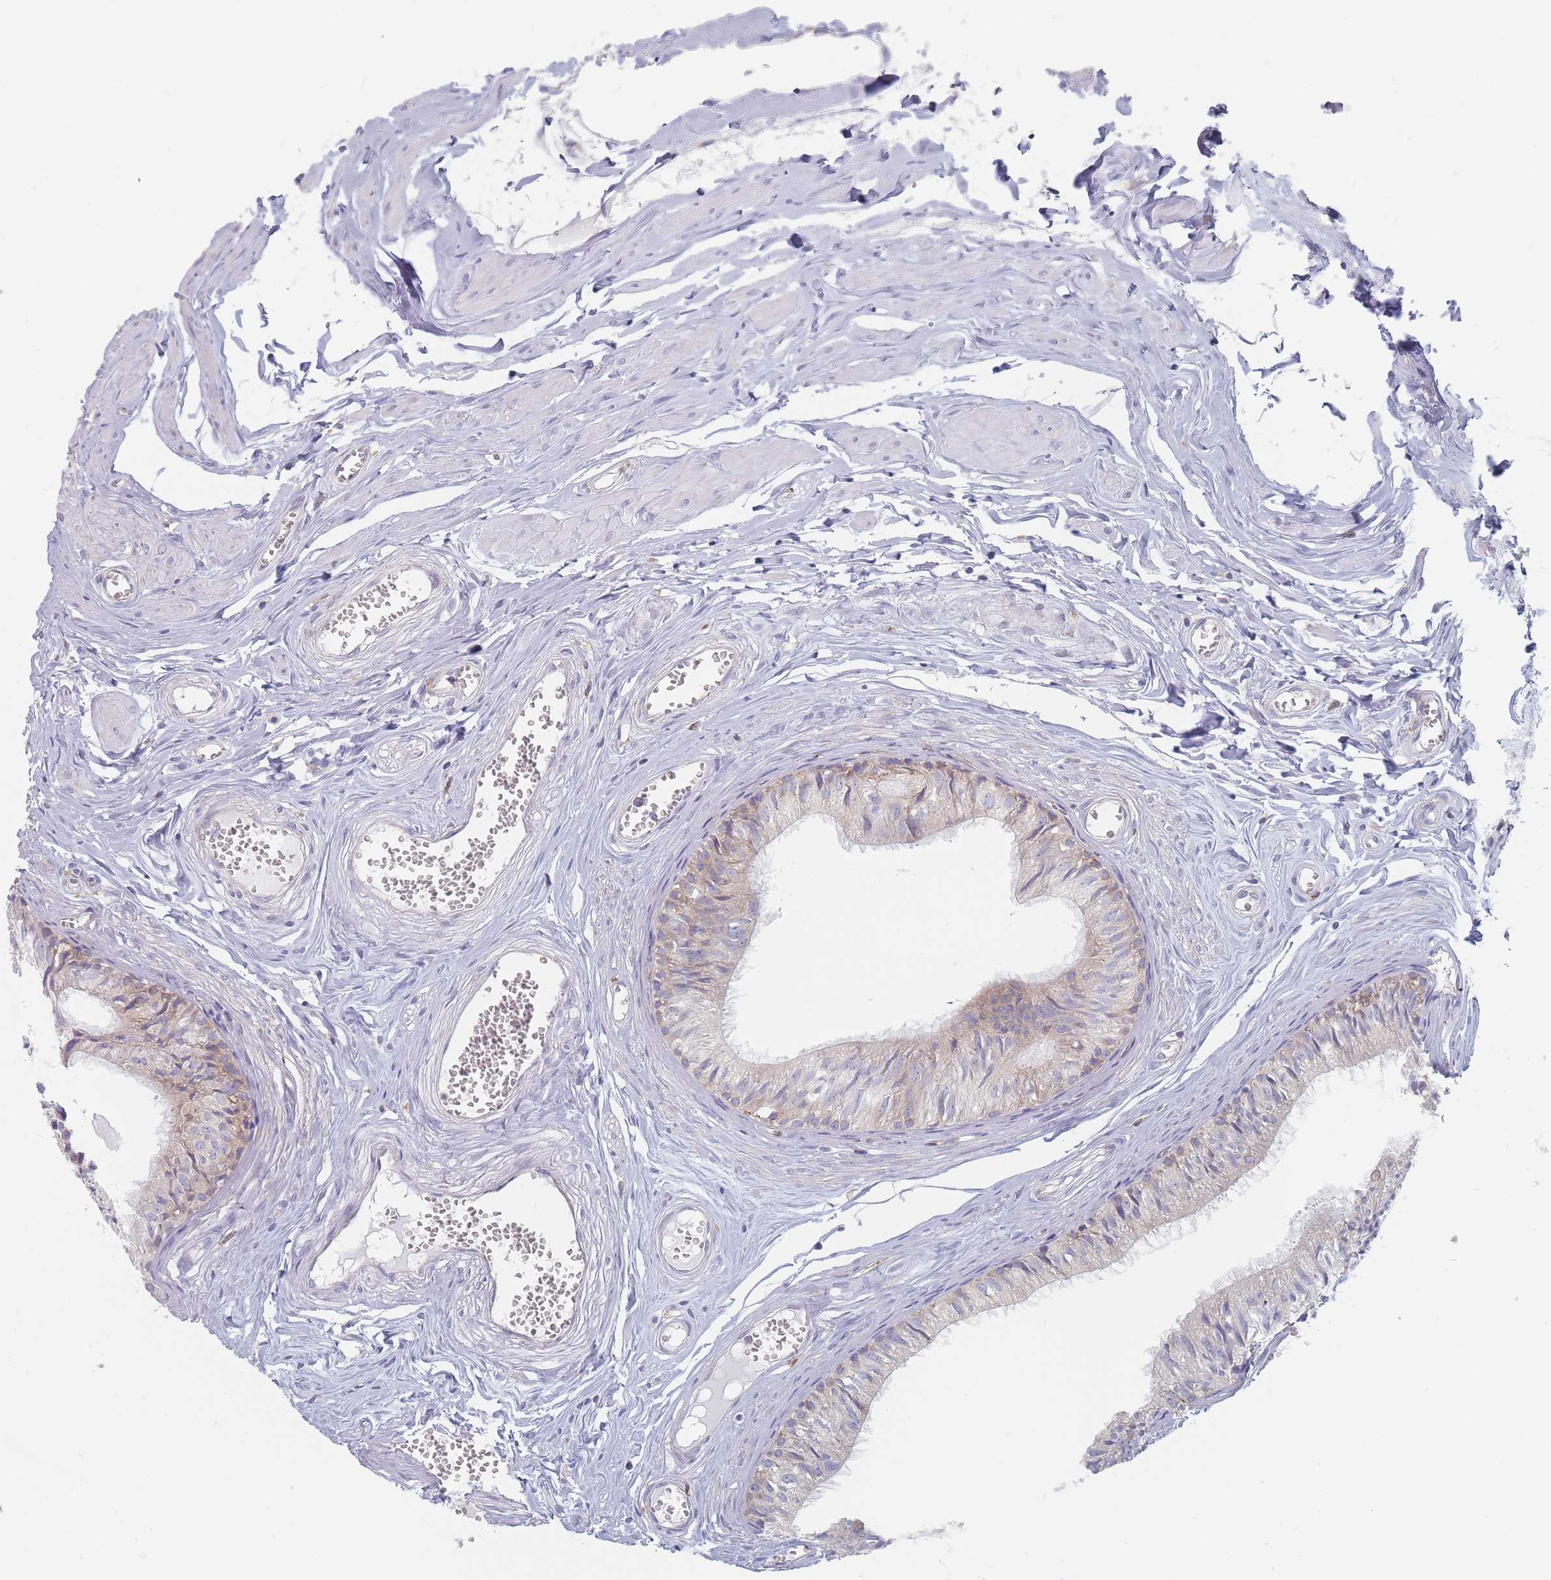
{"staining": {"intensity": "moderate", "quantity": "<25%", "location": "cytoplasmic/membranous"}, "tissue": "epididymis", "cell_type": "Glandular cells", "image_type": "normal", "snomed": [{"axis": "morphology", "description": "Normal tissue, NOS"}, {"axis": "topography", "description": "Epididymis"}], "caption": "IHC of unremarkable human epididymis exhibits low levels of moderate cytoplasmic/membranous positivity in about <25% of glandular cells. The protein of interest is stained brown, and the nuclei are stained in blue (DAB IHC with brightfield microscopy, high magnification).", "gene": "MAP1S", "patient": {"sex": "male", "age": 36}}